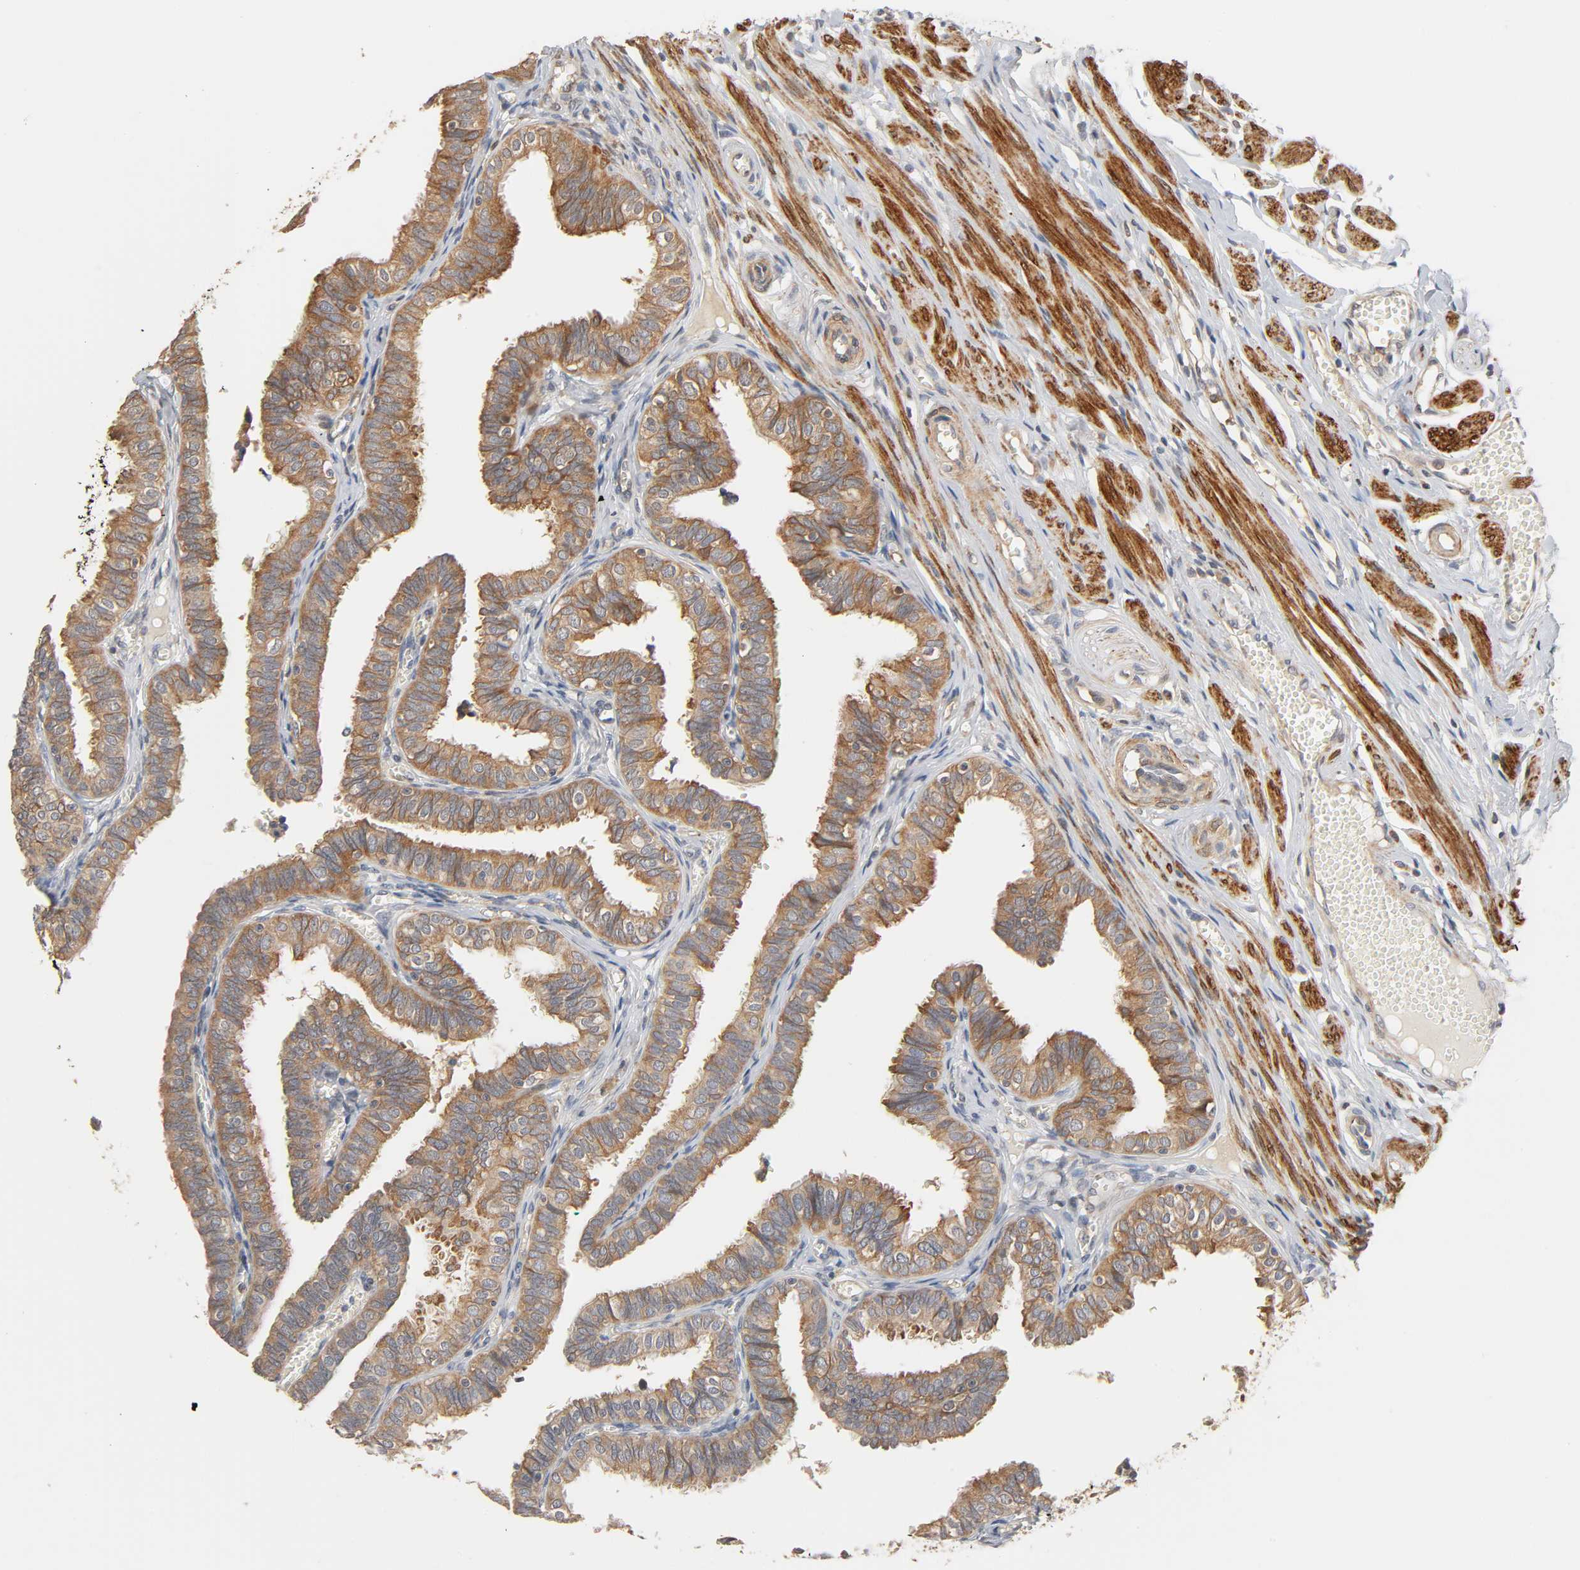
{"staining": {"intensity": "moderate", "quantity": ">75%", "location": "cytoplasmic/membranous"}, "tissue": "fallopian tube", "cell_type": "Glandular cells", "image_type": "normal", "snomed": [{"axis": "morphology", "description": "Normal tissue, NOS"}, {"axis": "topography", "description": "Fallopian tube"}], "caption": "There is medium levels of moderate cytoplasmic/membranous staining in glandular cells of unremarkable fallopian tube, as demonstrated by immunohistochemical staining (brown color).", "gene": "NEMF", "patient": {"sex": "female", "age": 46}}